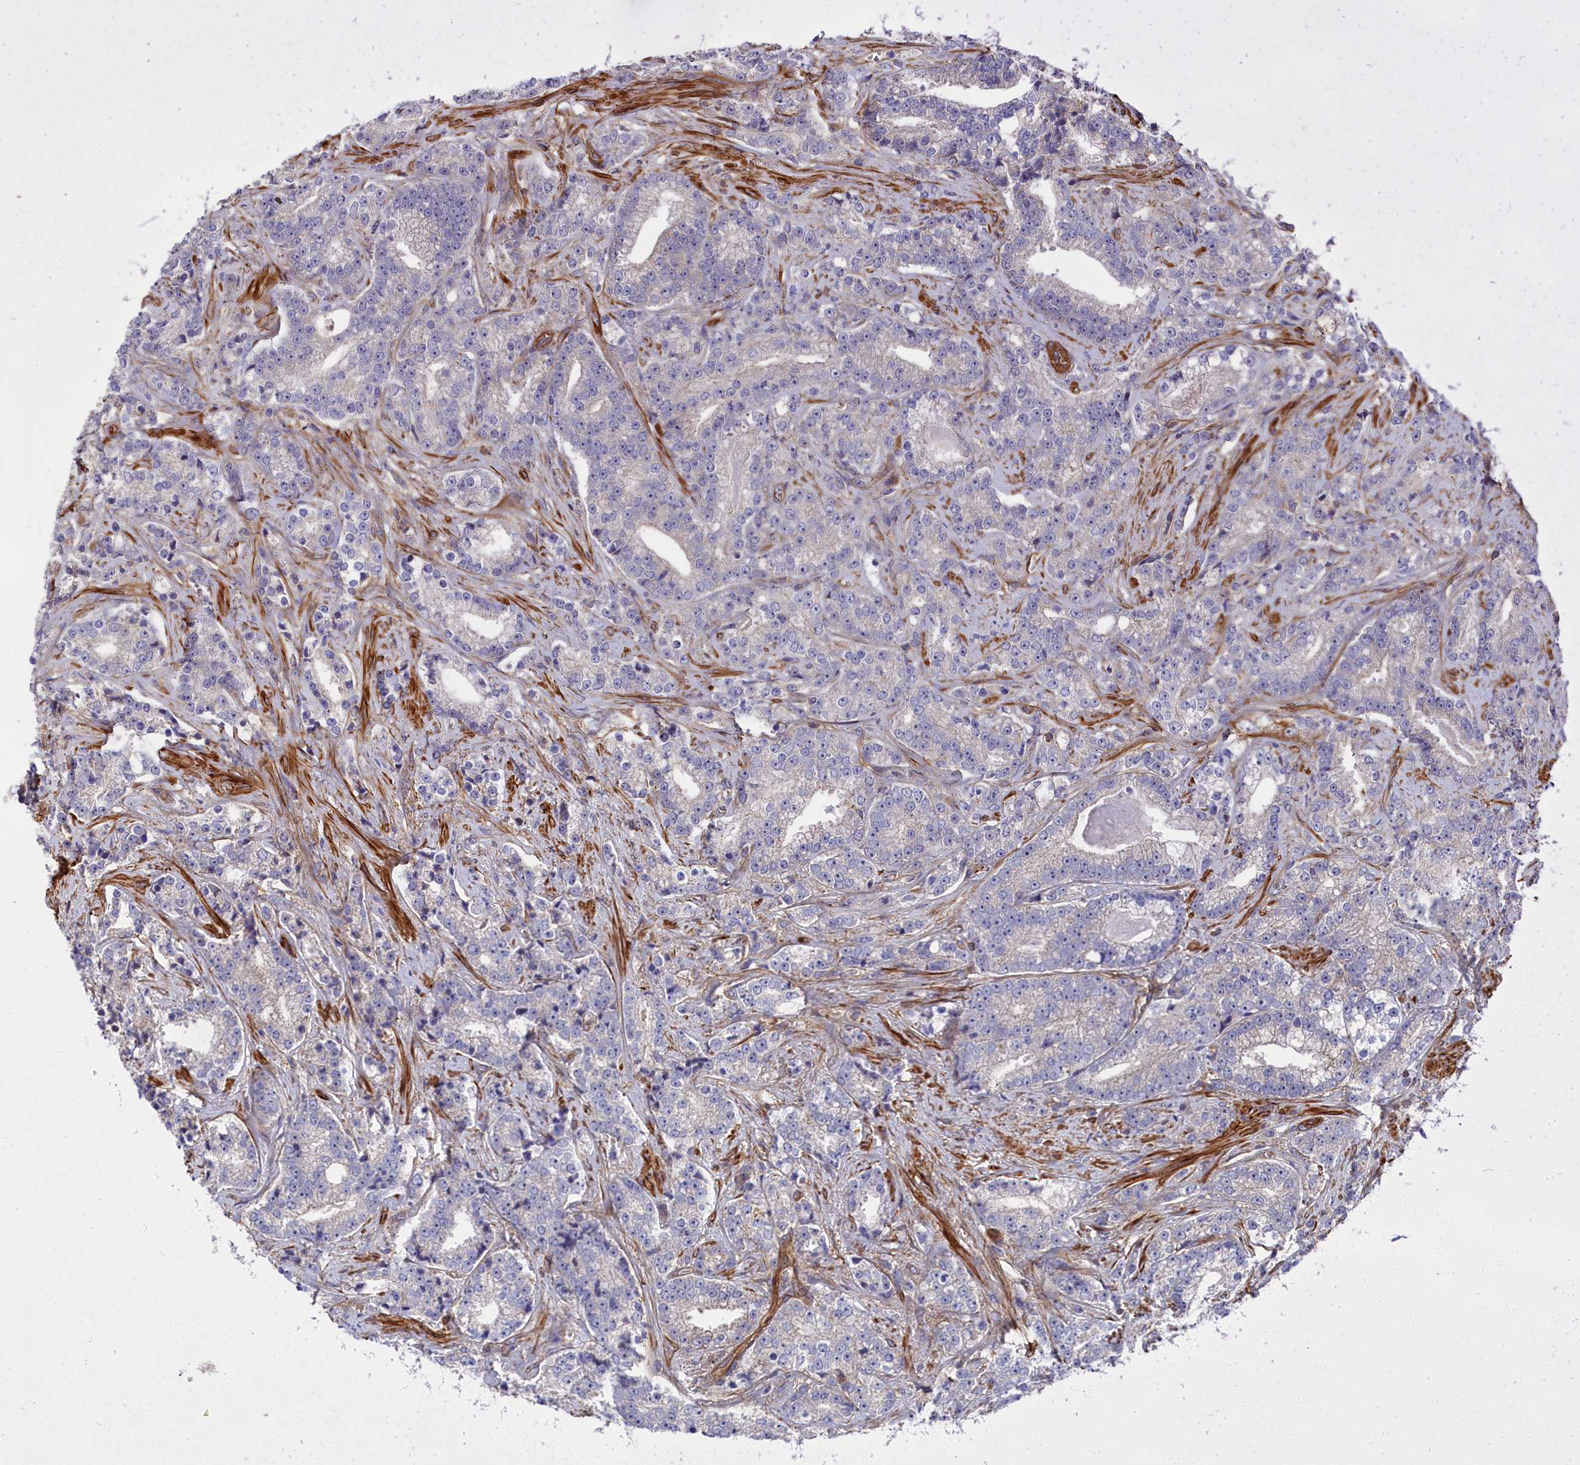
{"staining": {"intensity": "weak", "quantity": "<25%", "location": "cytoplasmic/membranous"}, "tissue": "prostate cancer", "cell_type": "Tumor cells", "image_type": "cancer", "snomed": [{"axis": "morphology", "description": "Adenocarcinoma, High grade"}, {"axis": "topography", "description": "Prostate"}], "caption": "An immunohistochemistry photomicrograph of prostate cancer (adenocarcinoma (high-grade)) is shown. There is no staining in tumor cells of prostate cancer (adenocarcinoma (high-grade)).", "gene": "LDHD", "patient": {"sex": "male", "age": 67}}